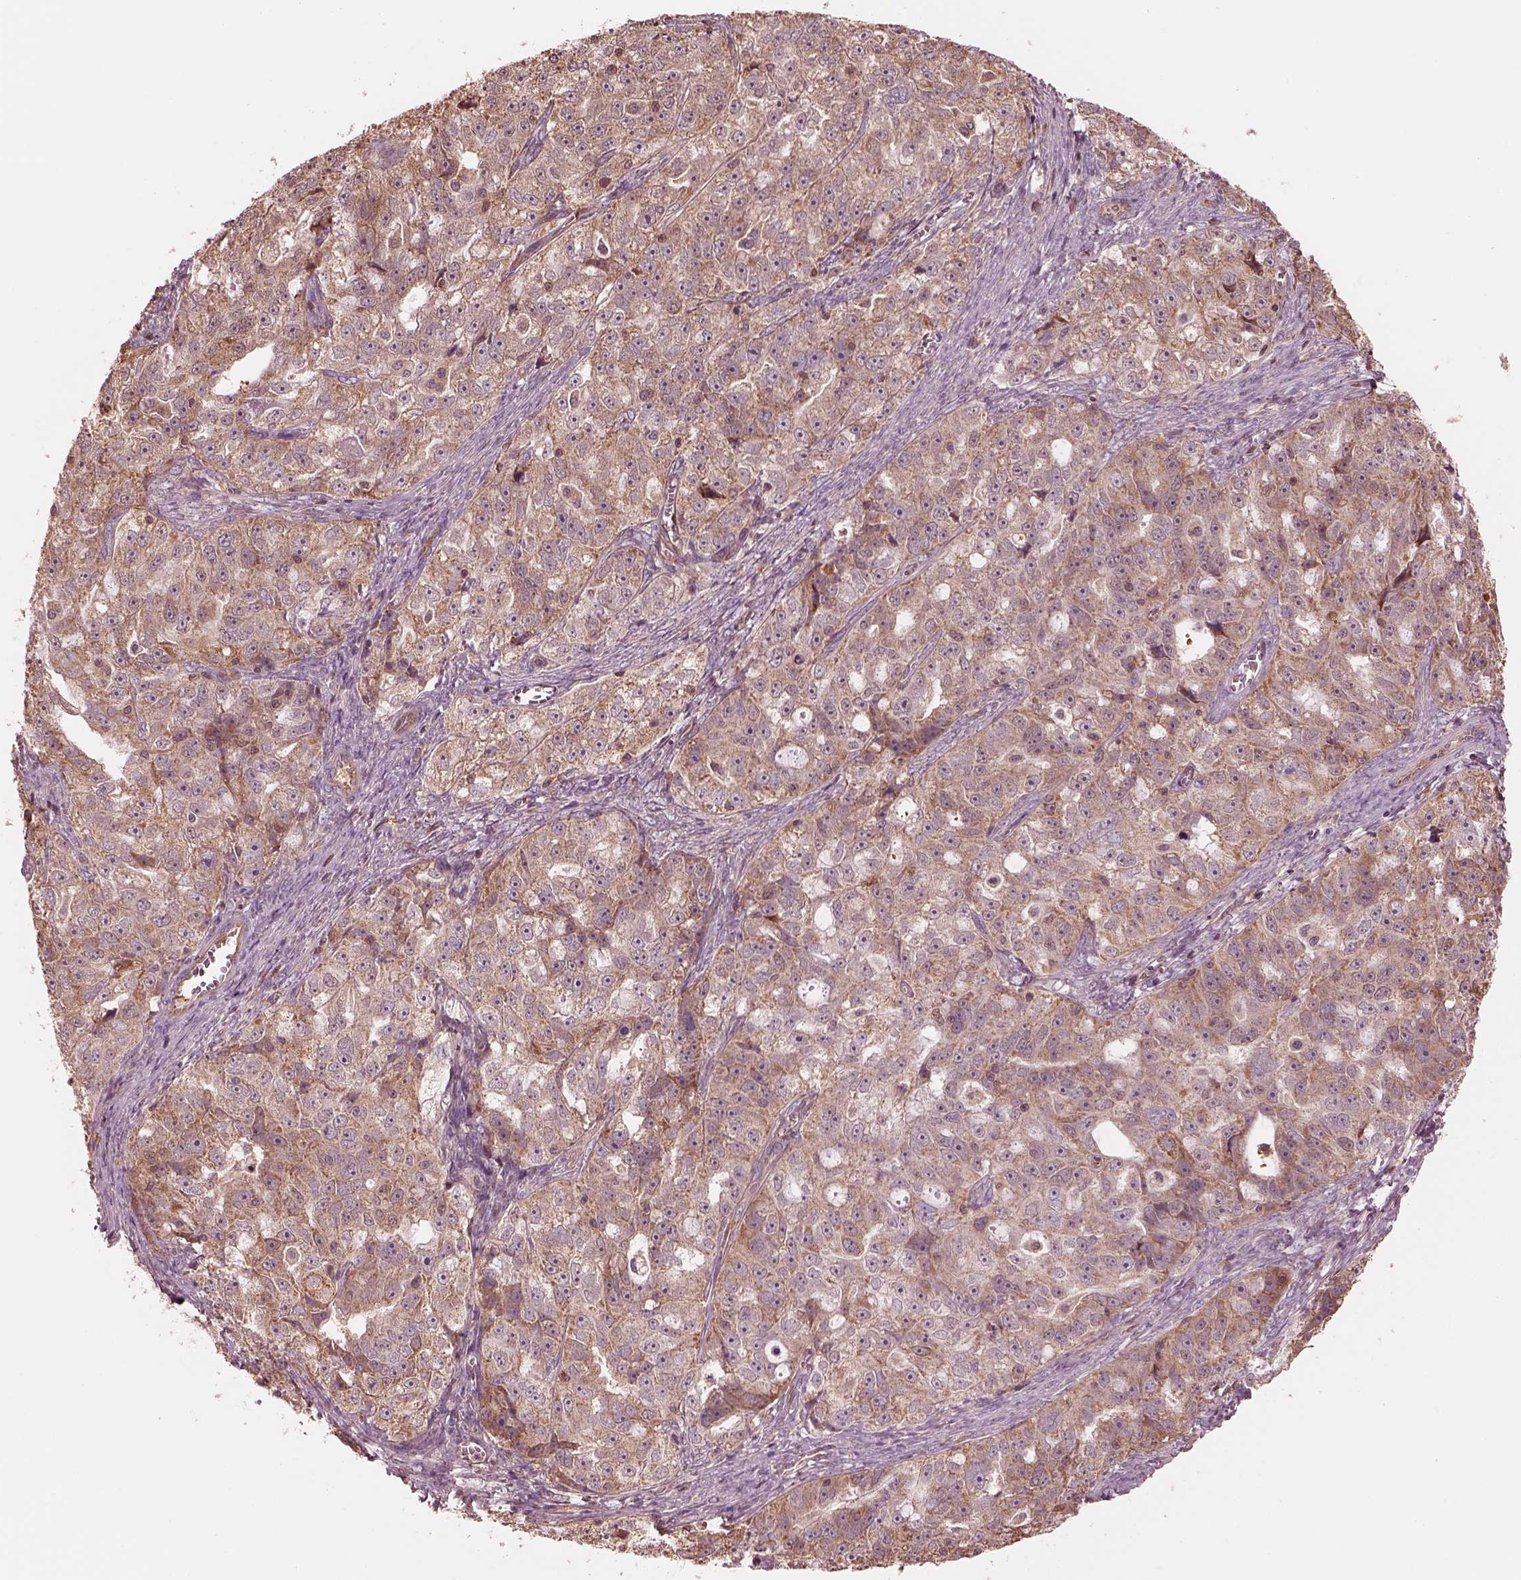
{"staining": {"intensity": "moderate", "quantity": "25%-75%", "location": "cytoplasmic/membranous"}, "tissue": "ovarian cancer", "cell_type": "Tumor cells", "image_type": "cancer", "snomed": [{"axis": "morphology", "description": "Cystadenocarcinoma, serous, NOS"}, {"axis": "topography", "description": "Ovary"}], "caption": "Moderate cytoplasmic/membranous staining is appreciated in about 25%-75% of tumor cells in ovarian cancer.", "gene": "STK33", "patient": {"sex": "female", "age": 51}}